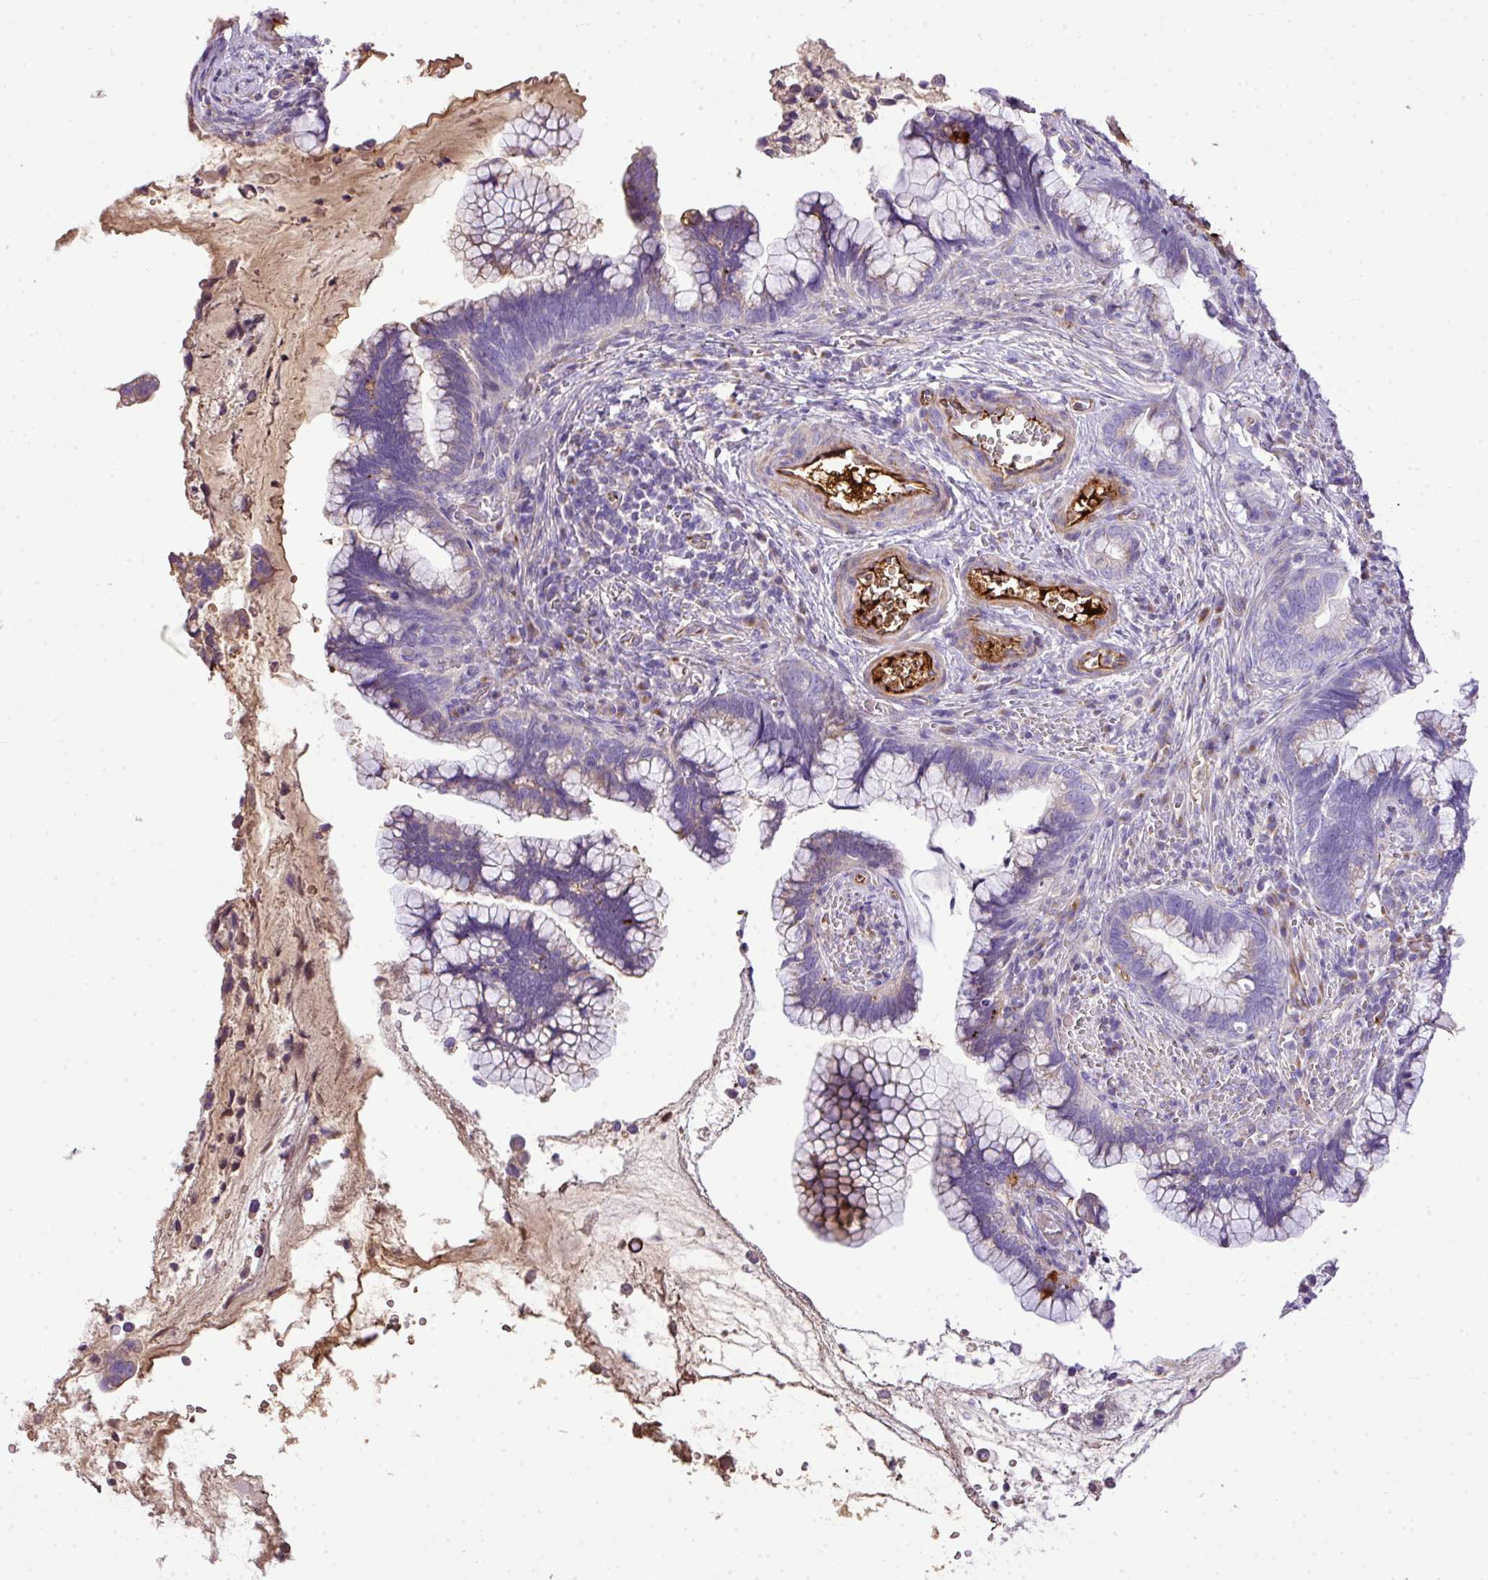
{"staining": {"intensity": "weak", "quantity": "<25%", "location": "cytoplasmic/membranous"}, "tissue": "cervical cancer", "cell_type": "Tumor cells", "image_type": "cancer", "snomed": [{"axis": "morphology", "description": "Adenocarcinoma, NOS"}, {"axis": "topography", "description": "Cervix"}], "caption": "The photomicrograph displays no staining of tumor cells in cervical cancer (adenocarcinoma).", "gene": "CTXN2", "patient": {"sex": "female", "age": 44}}